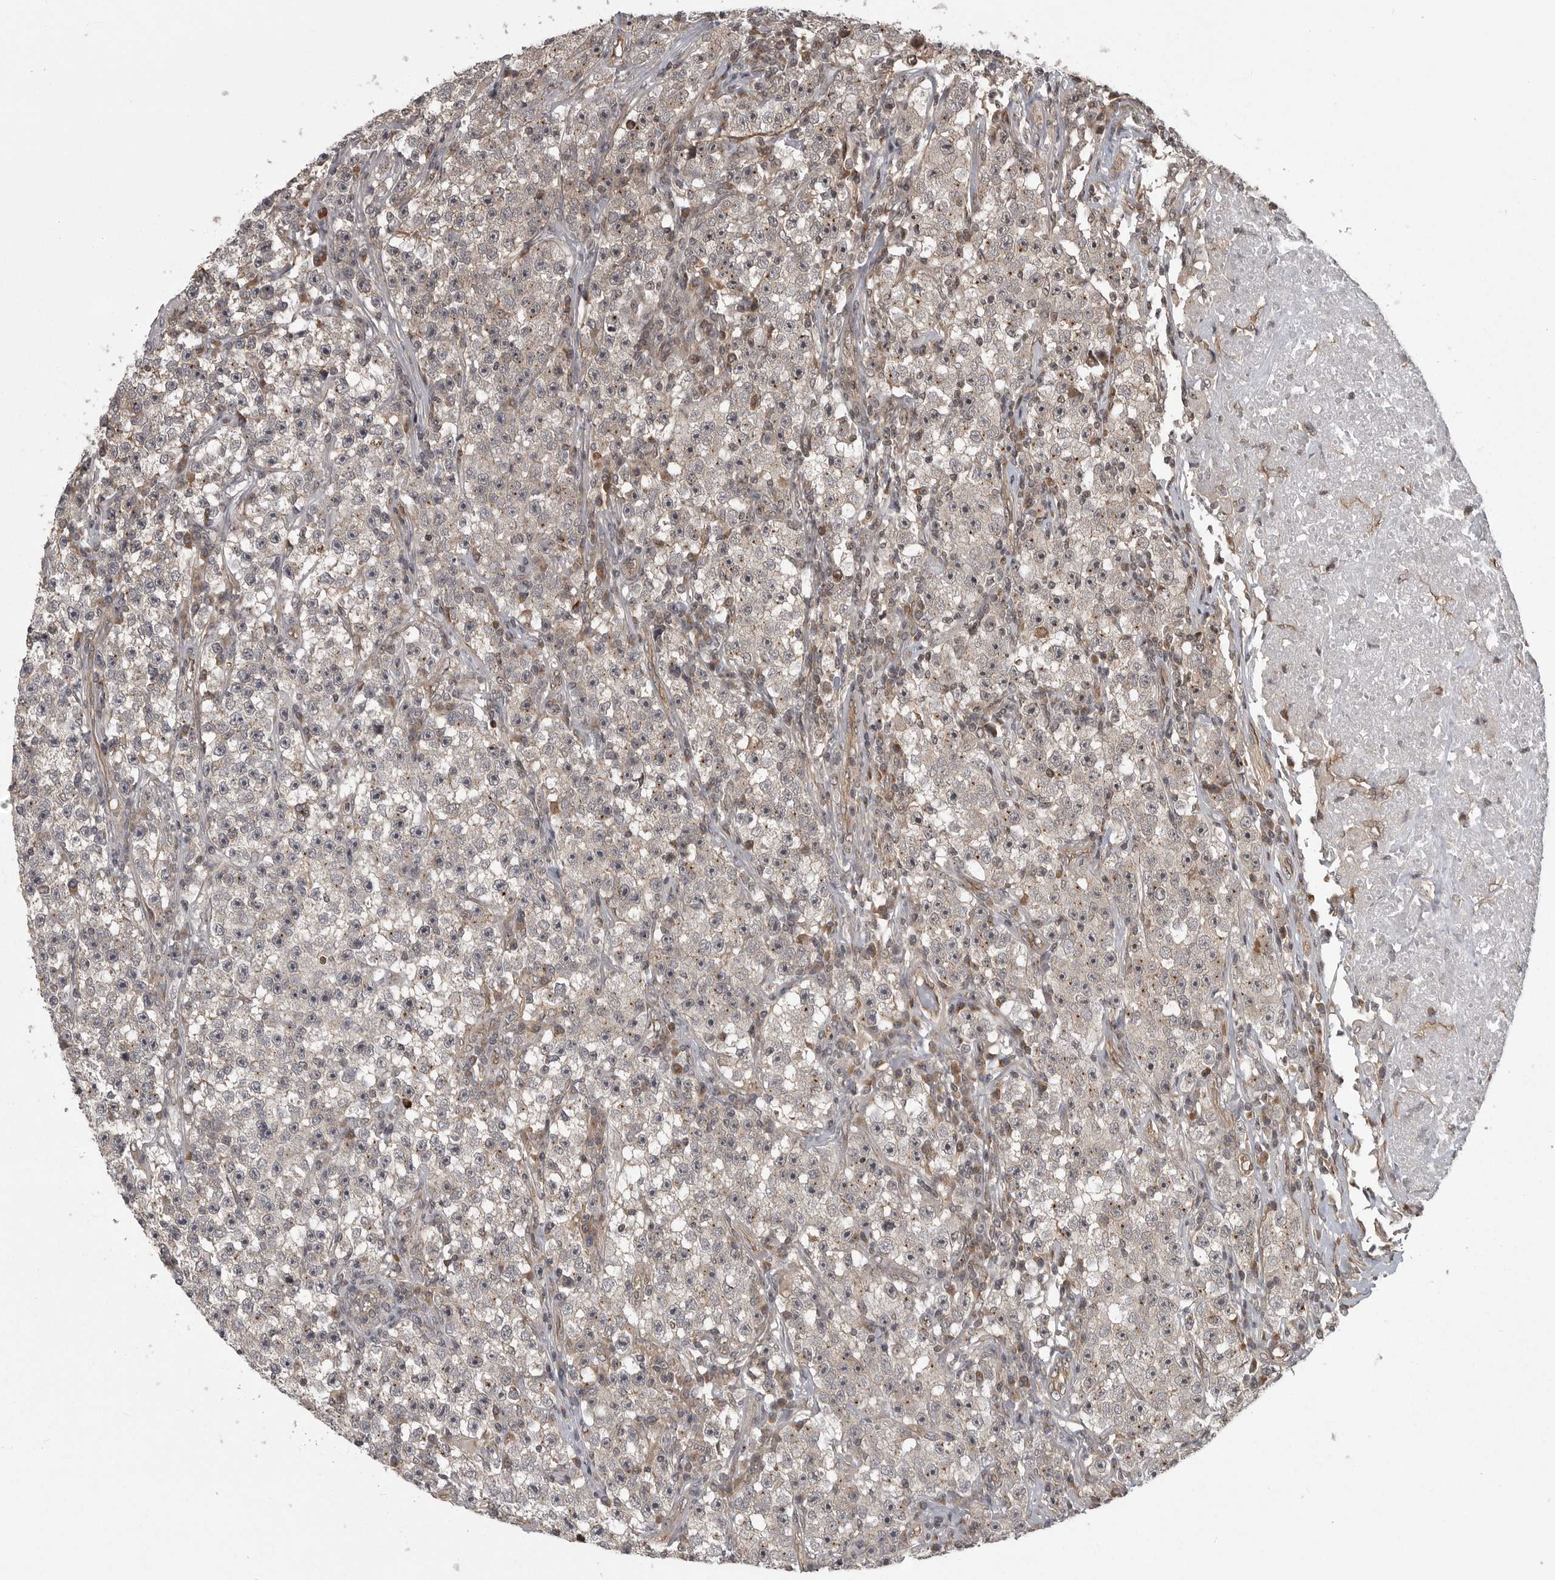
{"staining": {"intensity": "weak", "quantity": "<25%", "location": "cytoplasmic/membranous"}, "tissue": "testis cancer", "cell_type": "Tumor cells", "image_type": "cancer", "snomed": [{"axis": "morphology", "description": "Seminoma, NOS"}, {"axis": "topography", "description": "Testis"}], "caption": "Tumor cells show no significant protein staining in testis cancer.", "gene": "DNAJC8", "patient": {"sex": "male", "age": 22}}